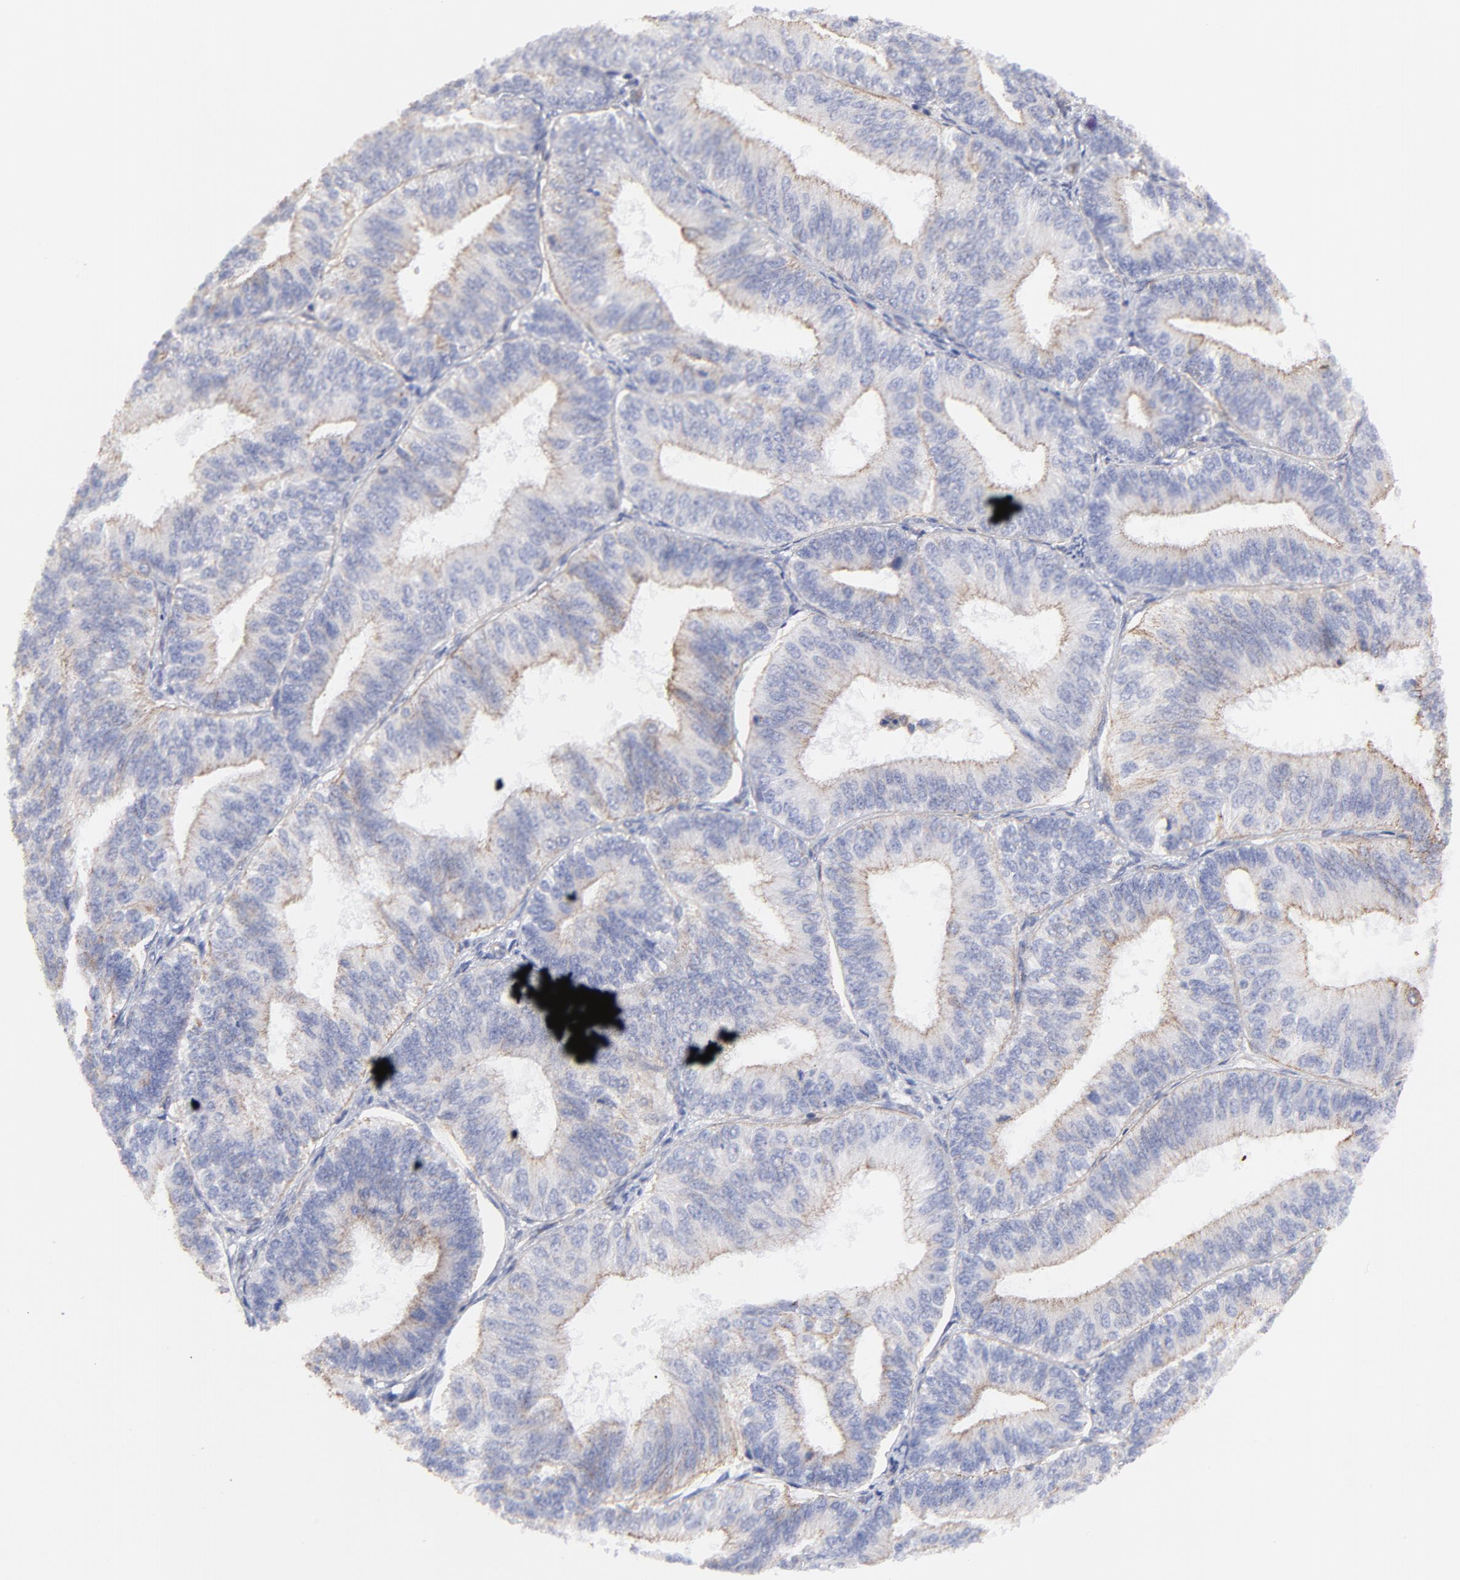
{"staining": {"intensity": "weak", "quantity": ">75%", "location": "cytoplasmic/membranous"}, "tissue": "endometrial cancer", "cell_type": "Tumor cells", "image_type": "cancer", "snomed": [{"axis": "morphology", "description": "Adenocarcinoma, NOS"}, {"axis": "topography", "description": "Endometrium"}], "caption": "There is low levels of weak cytoplasmic/membranous positivity in tumor cells of endometrial cancer (adenocarcinoma), as demonstrated by immunohistochemical staining (brown color).", "gene": "LRCH2", "patient": {"sex": "female", "age": 55}}